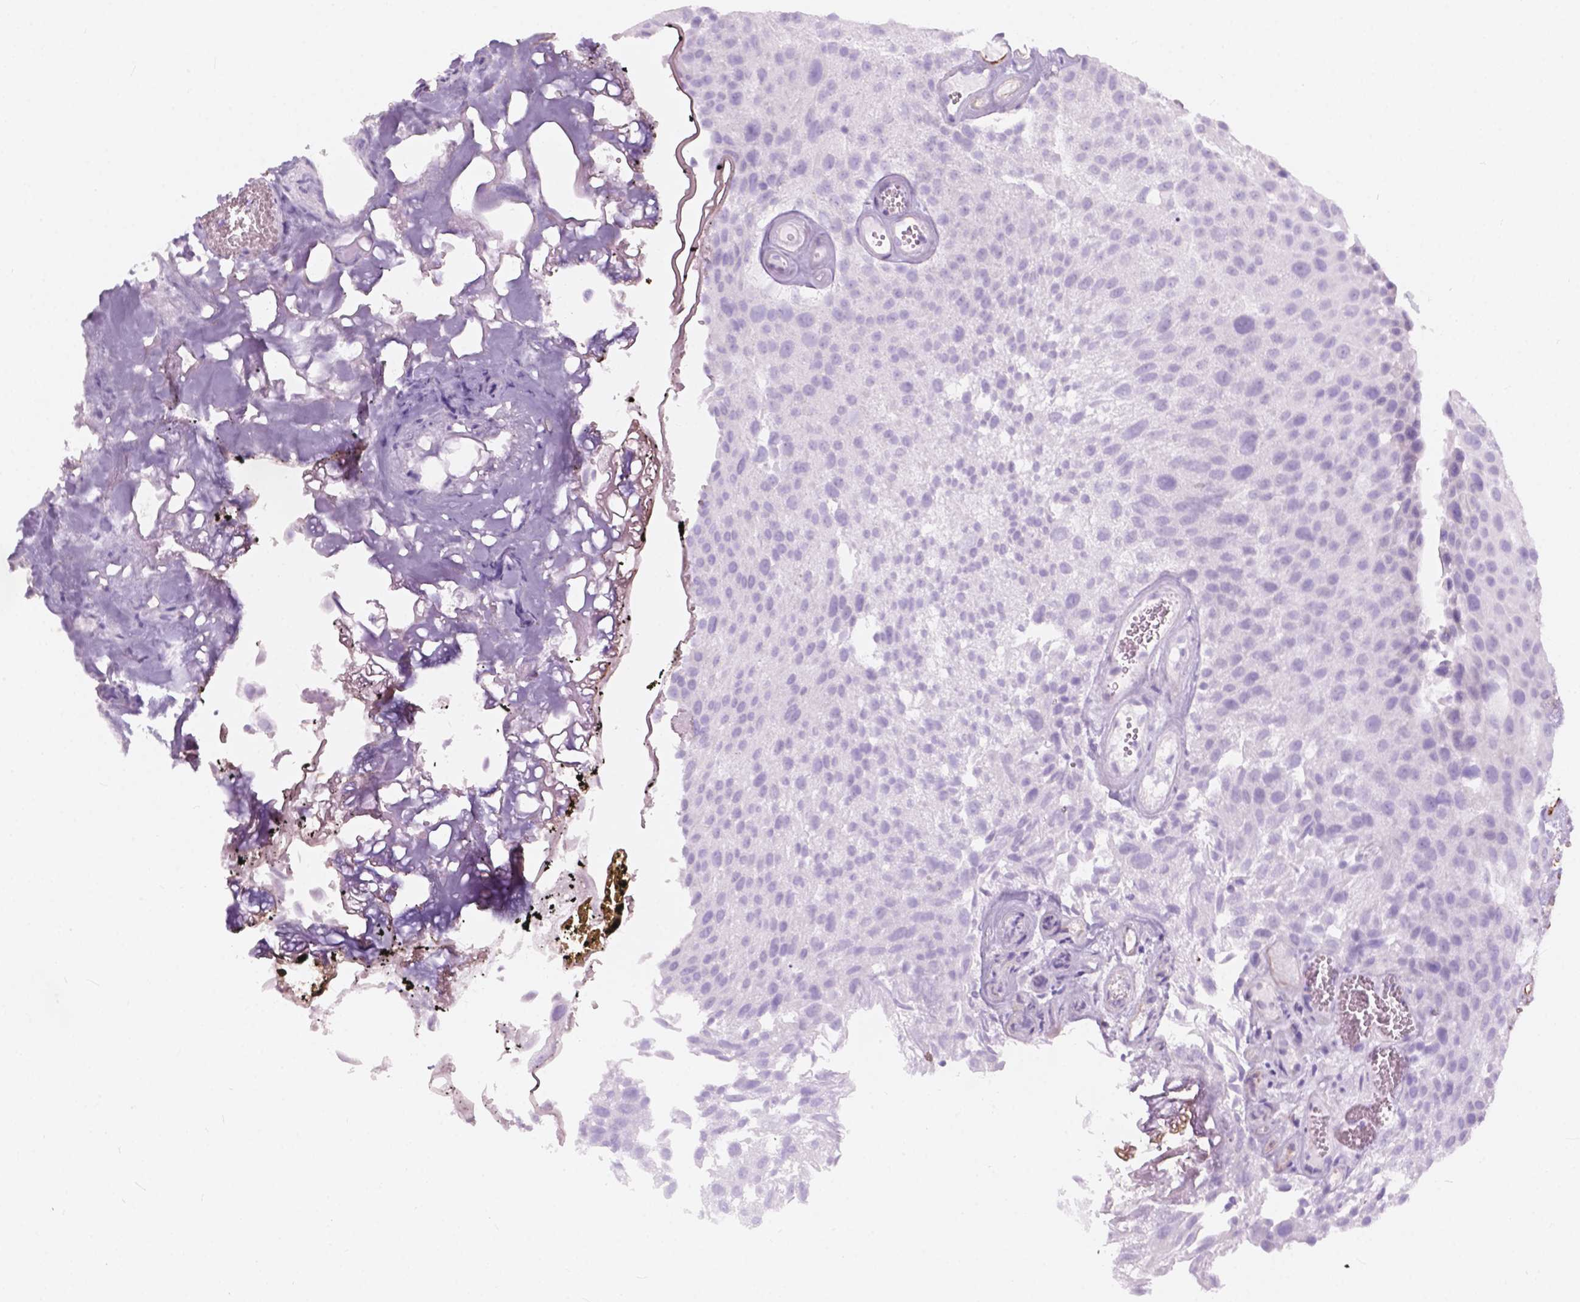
{"staining": {"intensity": "negative", "quantity": "none", "location": "none"}, "tissue": "urothelial cancer", "cell_type": "Tumor cells", "image_type": "cancer", "snomed": [{"axis": "morphology", "description": "Urothelial carcinoma, Low grade"}, {"axis": "topography", "description": "Urinary bladder"}], "caption": "This is an IHC micrograph of low-grade urothelial carcinoma. There is no expression in tumor cells.", "gene": "FXYD2", "patient": {"sex": "male", "age": 72}}